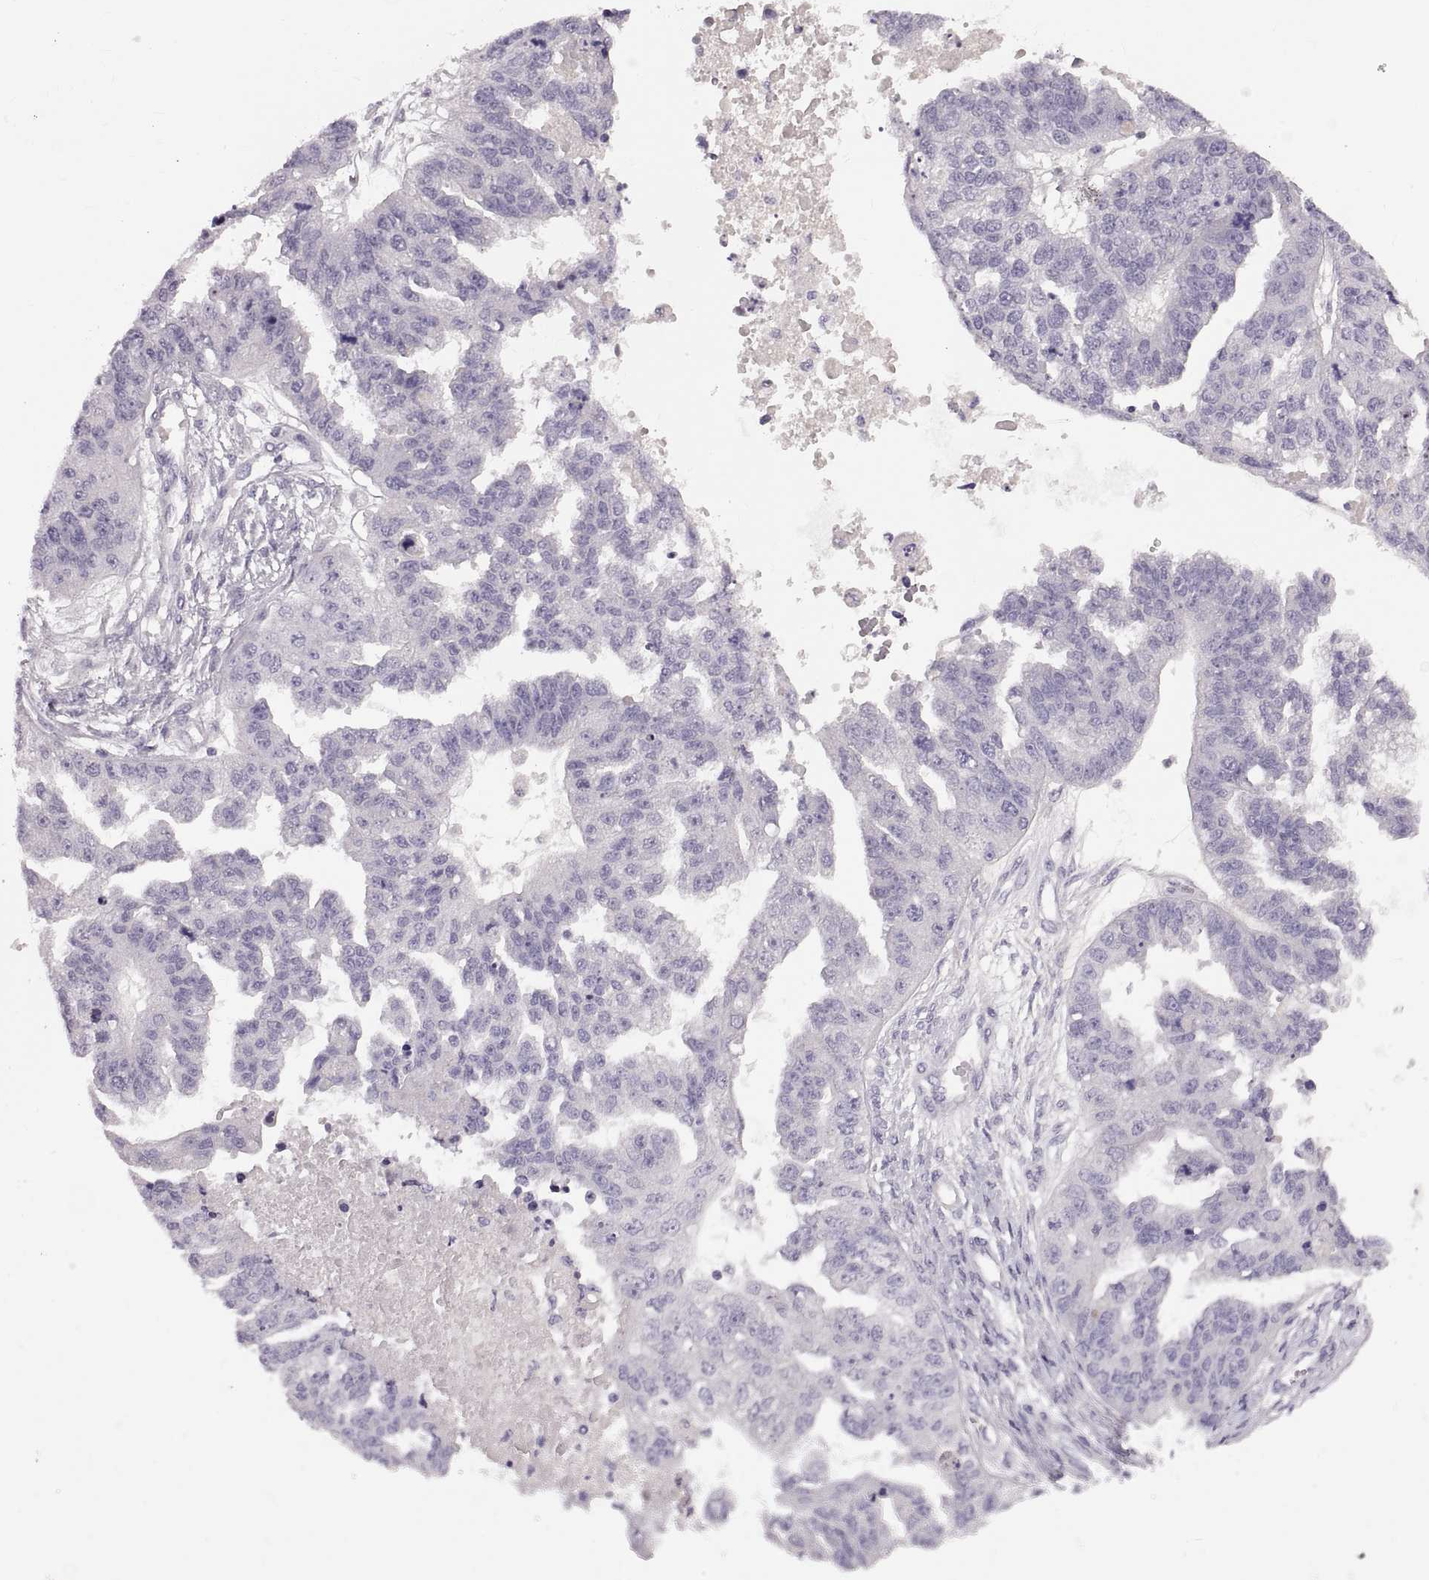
{"staining": {"intensity": "negative", "quantity": "none", "location": "none"}, "tissue": "ovarian cancer", "cell_type": "Tumor cells", "image_type": "cancer", "snomed": [{"axis": "morphology", "description": "Cystadenocarcinoma, serous, NOS"}, {"axis": "topography", "description": "Ovary"}], "caption": "This photomicrograph is of ovarian cancer stained with immunohistochemistry (IHC) to label a protein in brown with the nuclei are counter-stained blue. There is no staining in tumor cells. (Brightfield microscopy of DAB immunohistochemistry (IHC) at high magnification).", "gene": "WFDC8", "patient": {"sex": "female", "age": 58}}